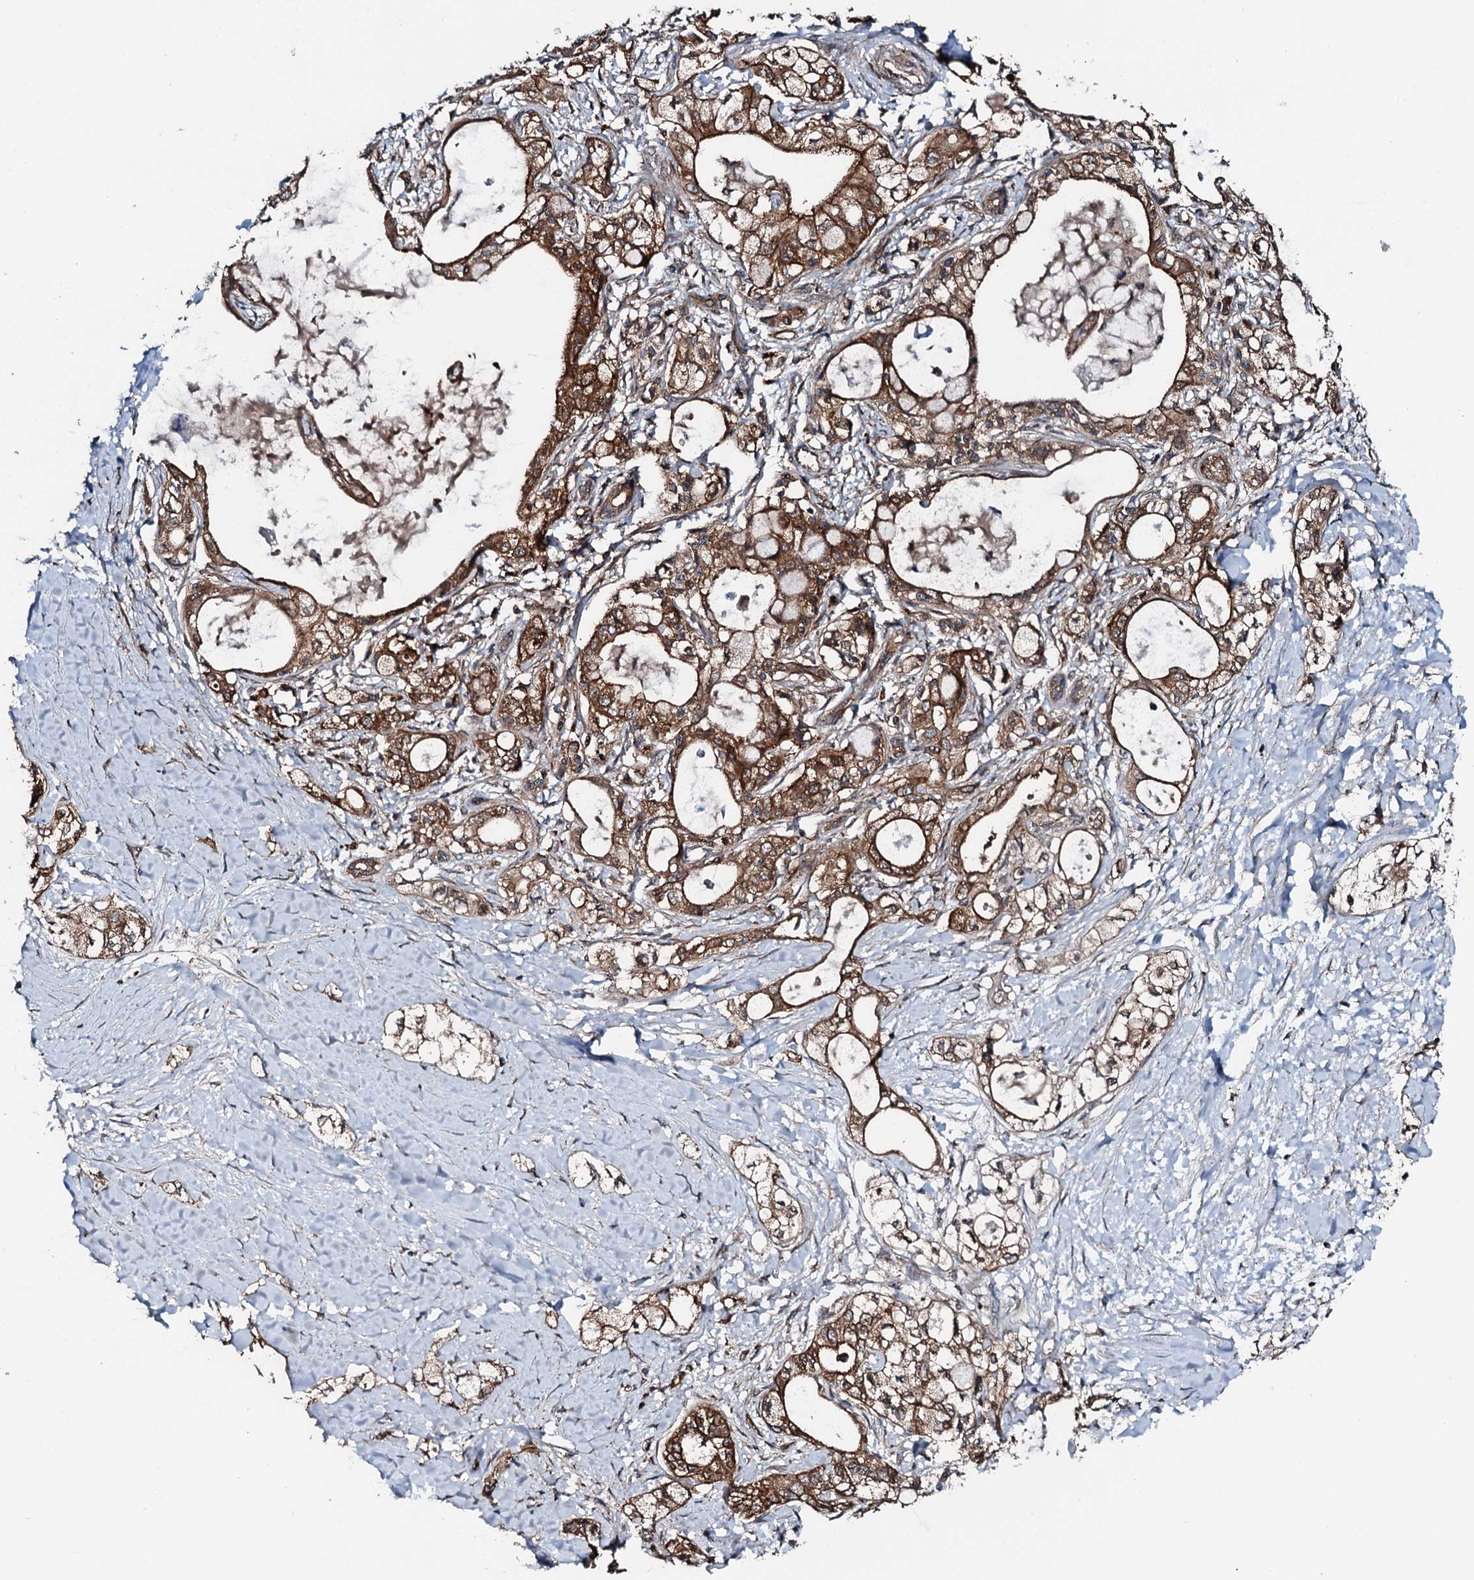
{"staining": {"intensity": "strong", "quantity": ">75%", "location": "cytoplasmic/membranous"}, "tissue": "pancreatic cancer", "cell_type": "Tumor cells", "image_type": "cancer", "snomed": [{"axis": "morphology", "description": "Adenocarcinoma, NOS"}, {"axis": "topography", "description": "Pancreas"}], "caption": "Protein staining demonstrates strong cytoplasmic/membranous positivity in approximately >75% of tumor cells in pancreatic cancer.", "gene": "FLYWCH1", "patient": {"sex": "male", "age": 70}}